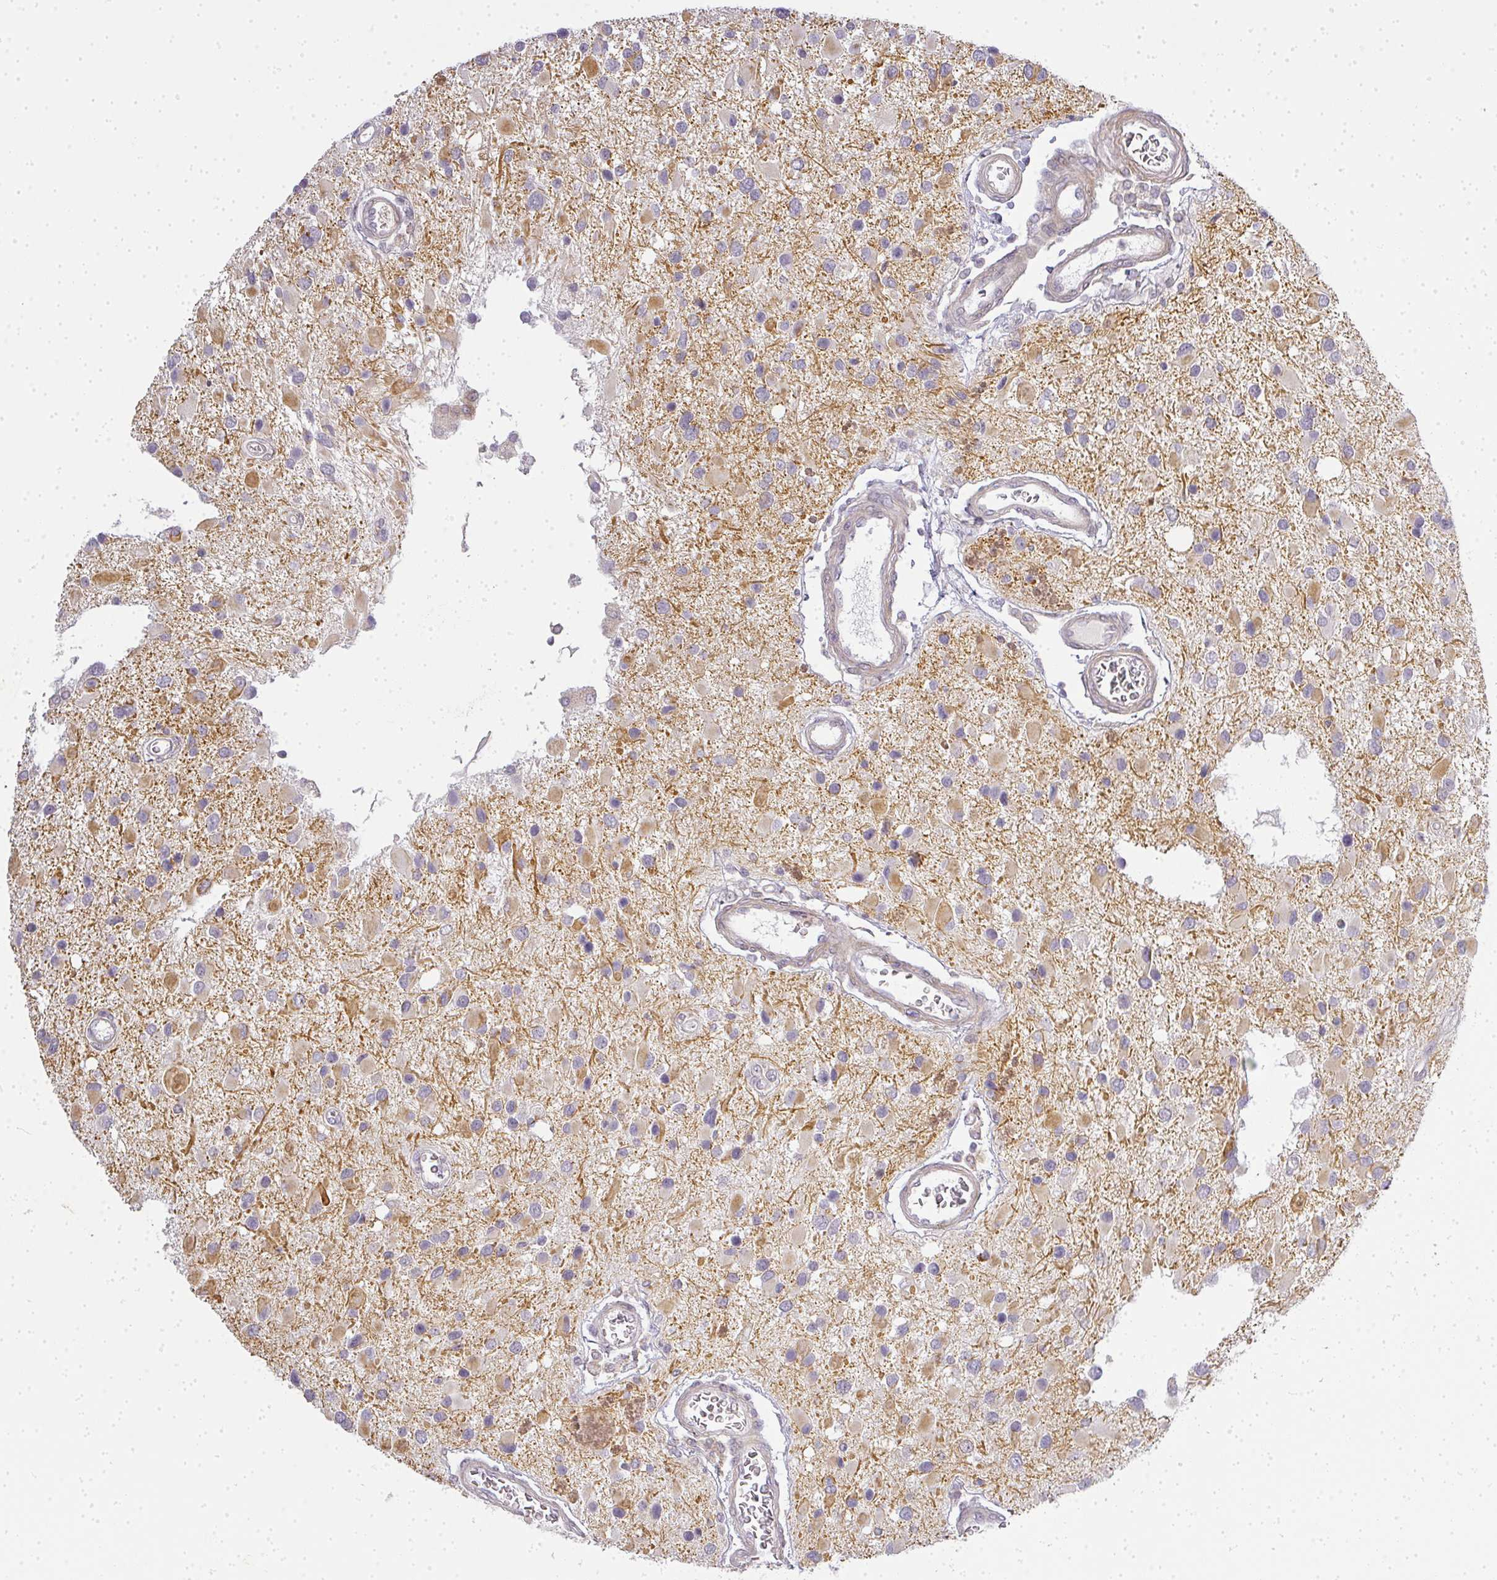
{"staining": {"intensity": "weak", "quantity": "<25%", "location": "cytoplasmic/membranous"}, "tissue": "glioma", "cell_type": "Tumor cells", "image_type": "cancer", "snomed": [{"axis": "morphology", "description": "Glioma, malignant, High grade"}, {"axis": "topography", "description": "Brain"}], "caption": "This is an immunohistochemistry image of human glioma. There is no positivity in tumor cells.", "gene": "MED19", "patient": {"sex": "male", "age": 53}}